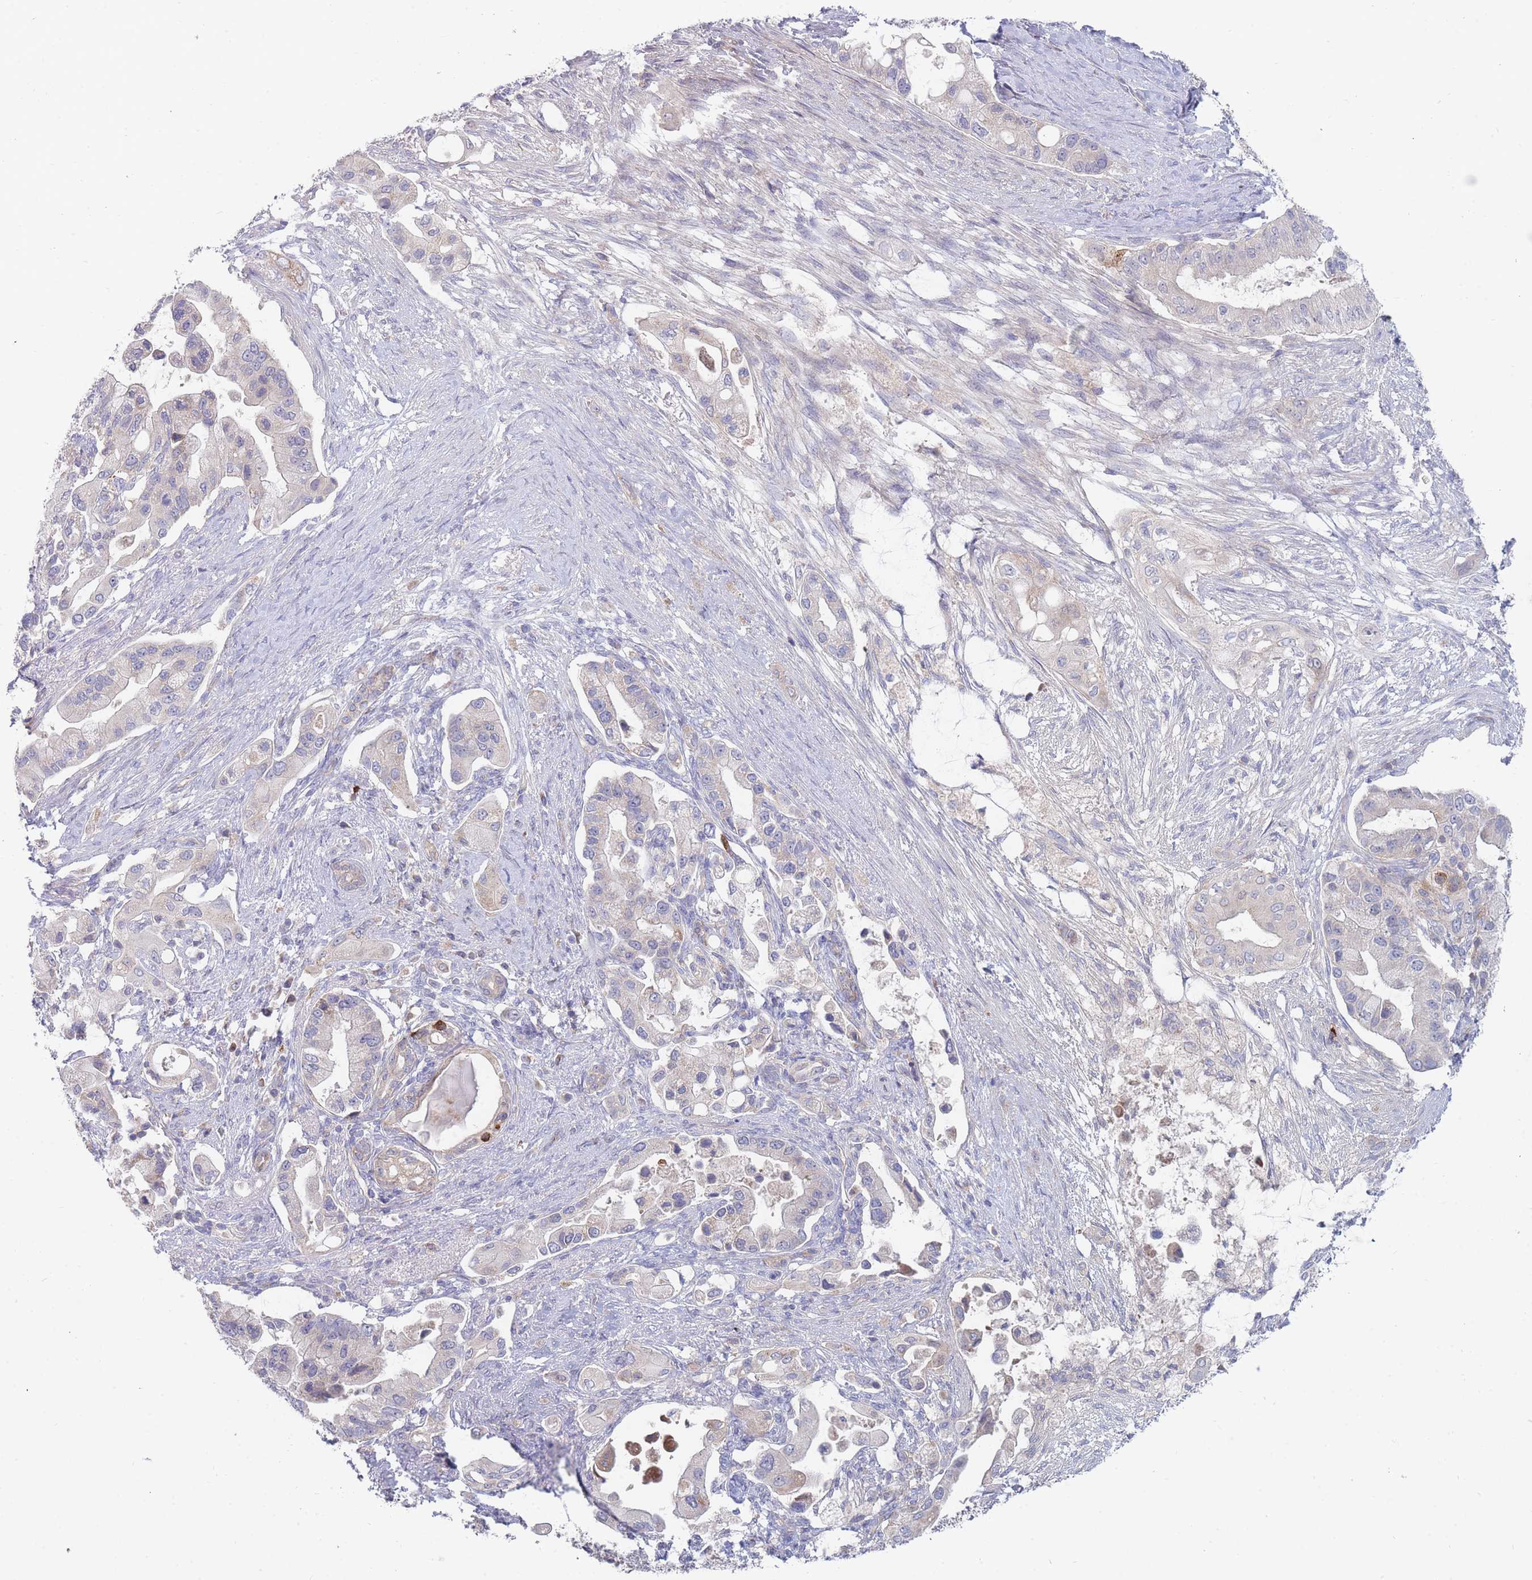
{"staining": {"intensity": "negative", "quantity": "none", "location": "none"}, "tissue": "pancreatic cancer", "cell_type": "Tumor cells", "image_type": "cancer", "snomed": [{"axis": "morphology", "description": "Adenocarcinoma, NOS"}, {"axis": "topography", "description": "Pancreas"}], "caption": "A high-resolution image shows IHC staining of adenocarcinoma (pancreatic), which shows no significant positivity in tumor cells.", "gene": "NUB1", "patient": {"sex": "male", "age": 57}}